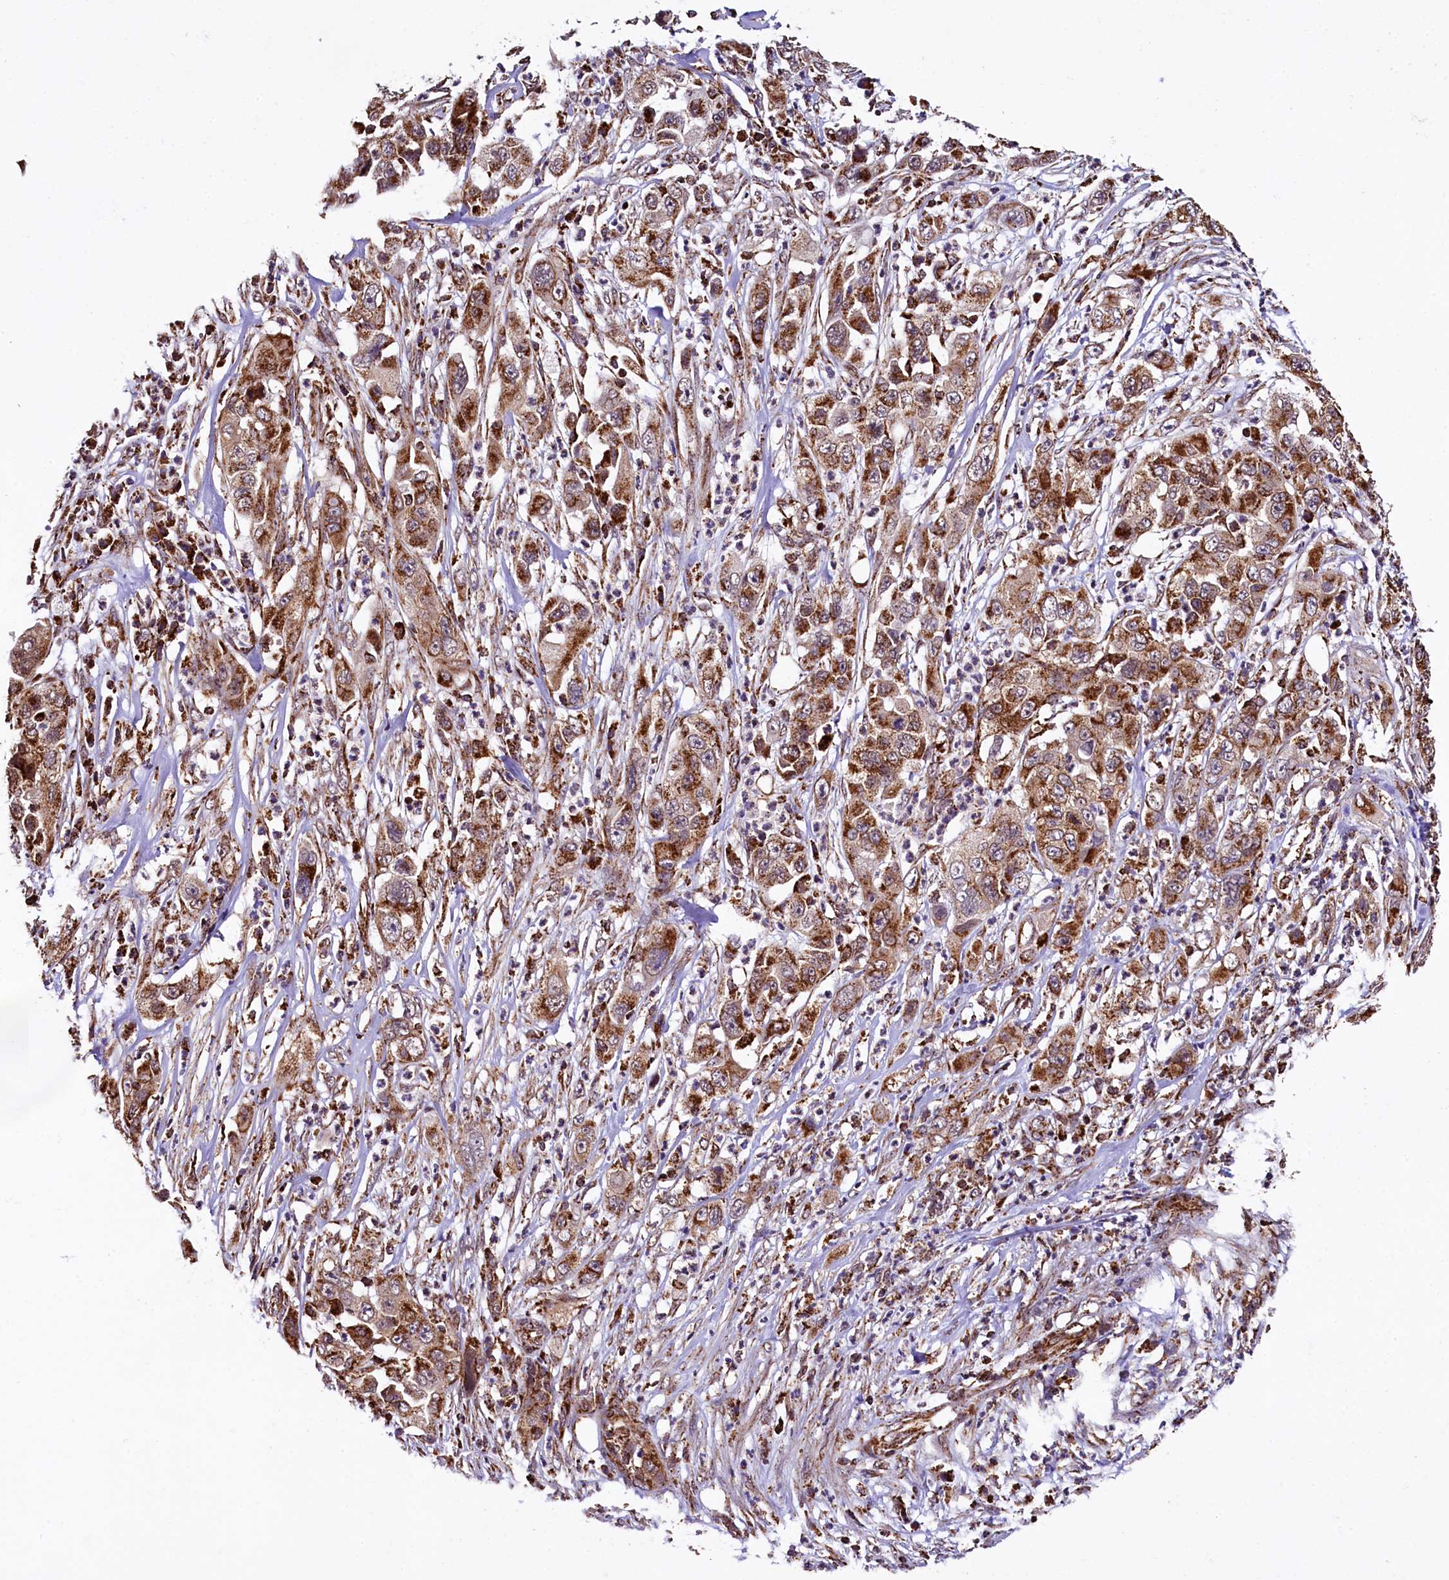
{"staining": {"intensity": "moderate", "quantity": ">75%", "location": "cytoplasmic/membranous"}, "tissue": "pancreatic cancer", "cell_type": "Tumor cells", "image_type": "cancer", "snomed": [{"axis": "morphology", "description": "Adenocarcinoma, NOS"}, {"axis": "topography", "description": "Pancreas"}], "caption": "IHC photomicrograph of neoplastic tissue: human adenocarcinoma (pancreatic) stained using immunohistochemistry displays medium levels of moderate protein expression localized specifically in the cytoplasmic/membranous of tumor cells, appearing as a cytoplasmic/membranous brown color.", "gene": "KLC2", "patient": {"sex": "female", "age": 78}}